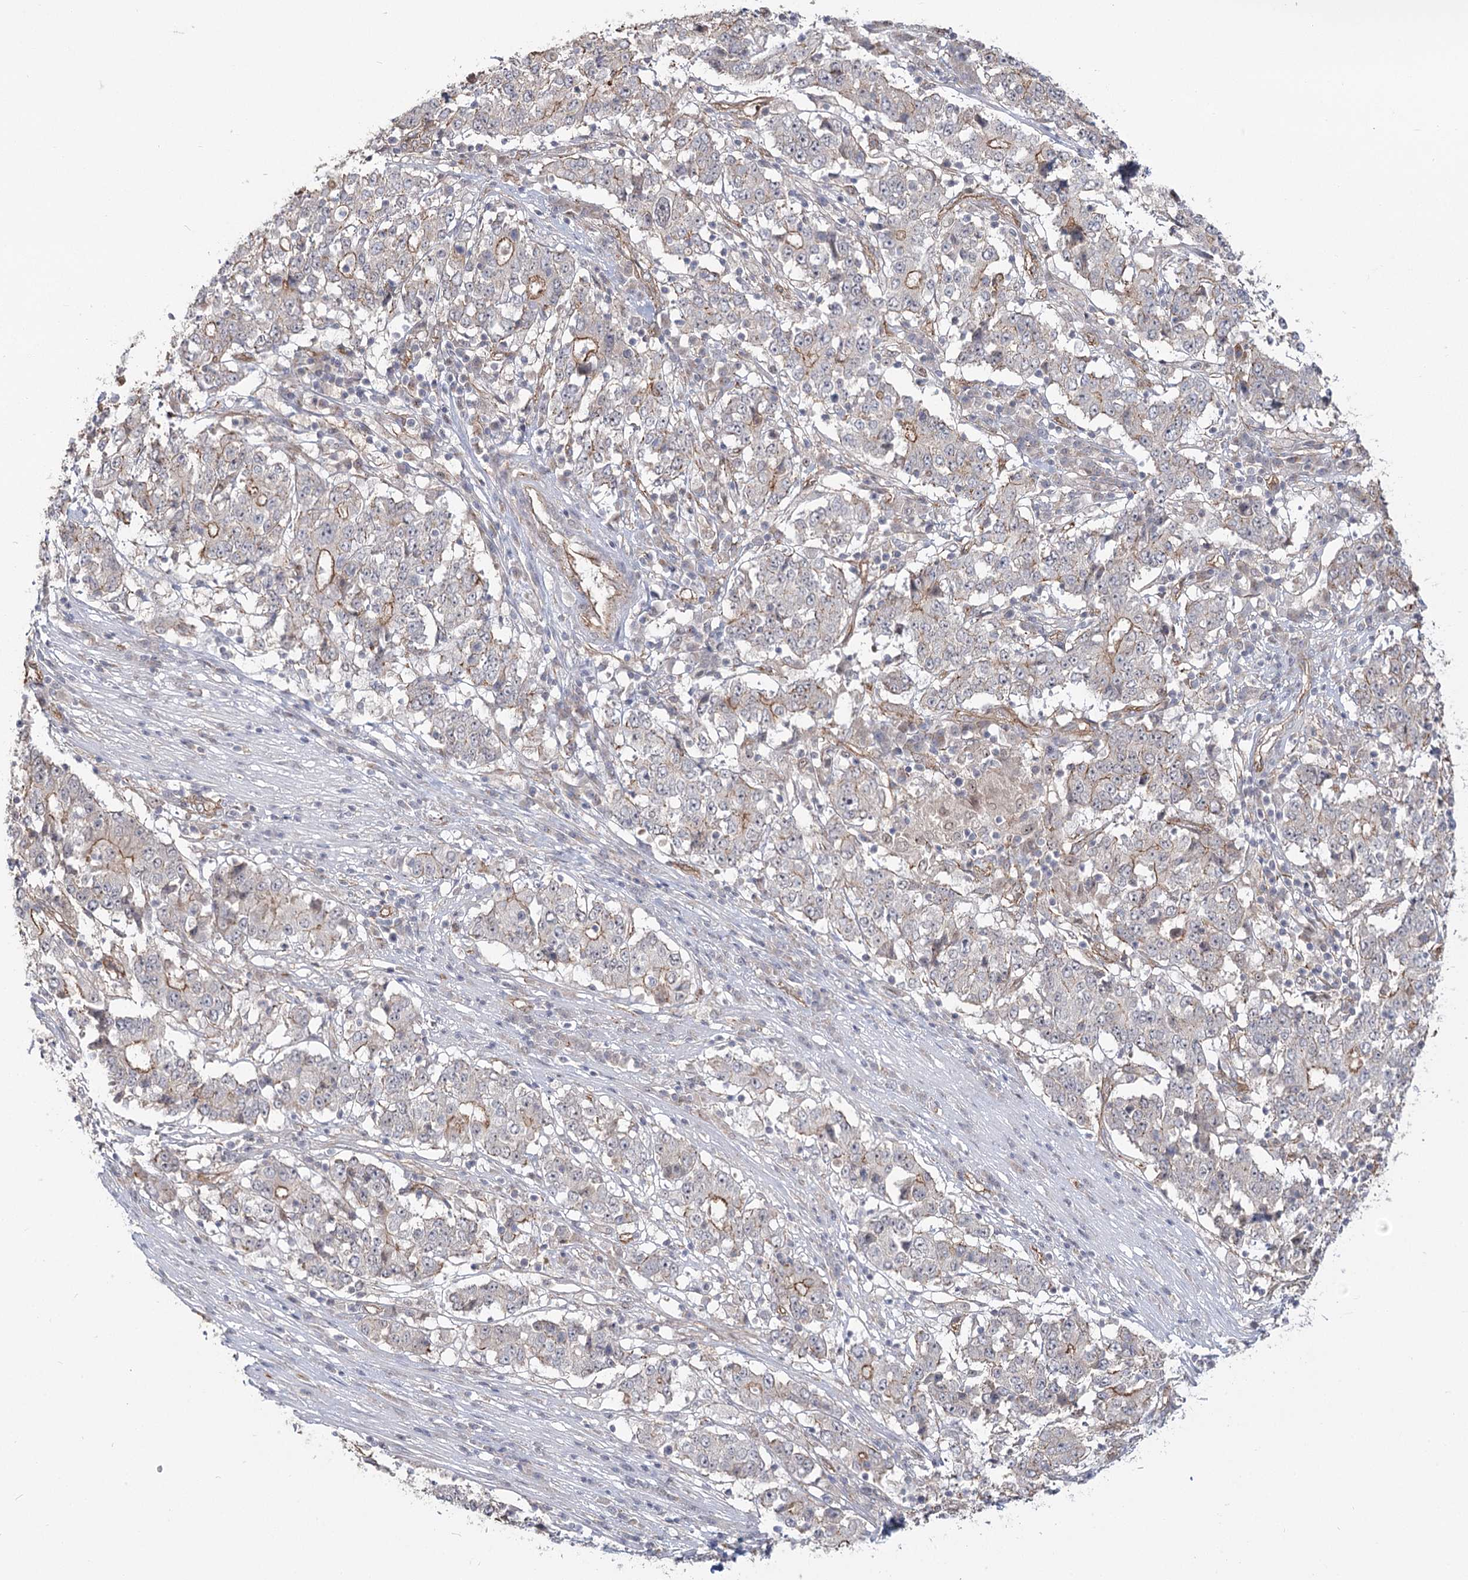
{"staining": {"intensity": "weak", "quantity": "<25%", "location": "cytoplasmic/membranous"}, "tissue": "stomach cancer", "cell_type": "Tumor cells", "image_type": "cancer", "snomed": [{"axis": "morphology", "description": "Adenocarcinoma, NOS"}, {"axis": "topography", "description": "Stomach"}], "caption": "Human stomach adenocarcinoma stained for a protein using immunohistochemistry (IHC) displays no expression in tumor cells.", "gene": "RPP14", "patient": {"sex": "male", "age": 59}}